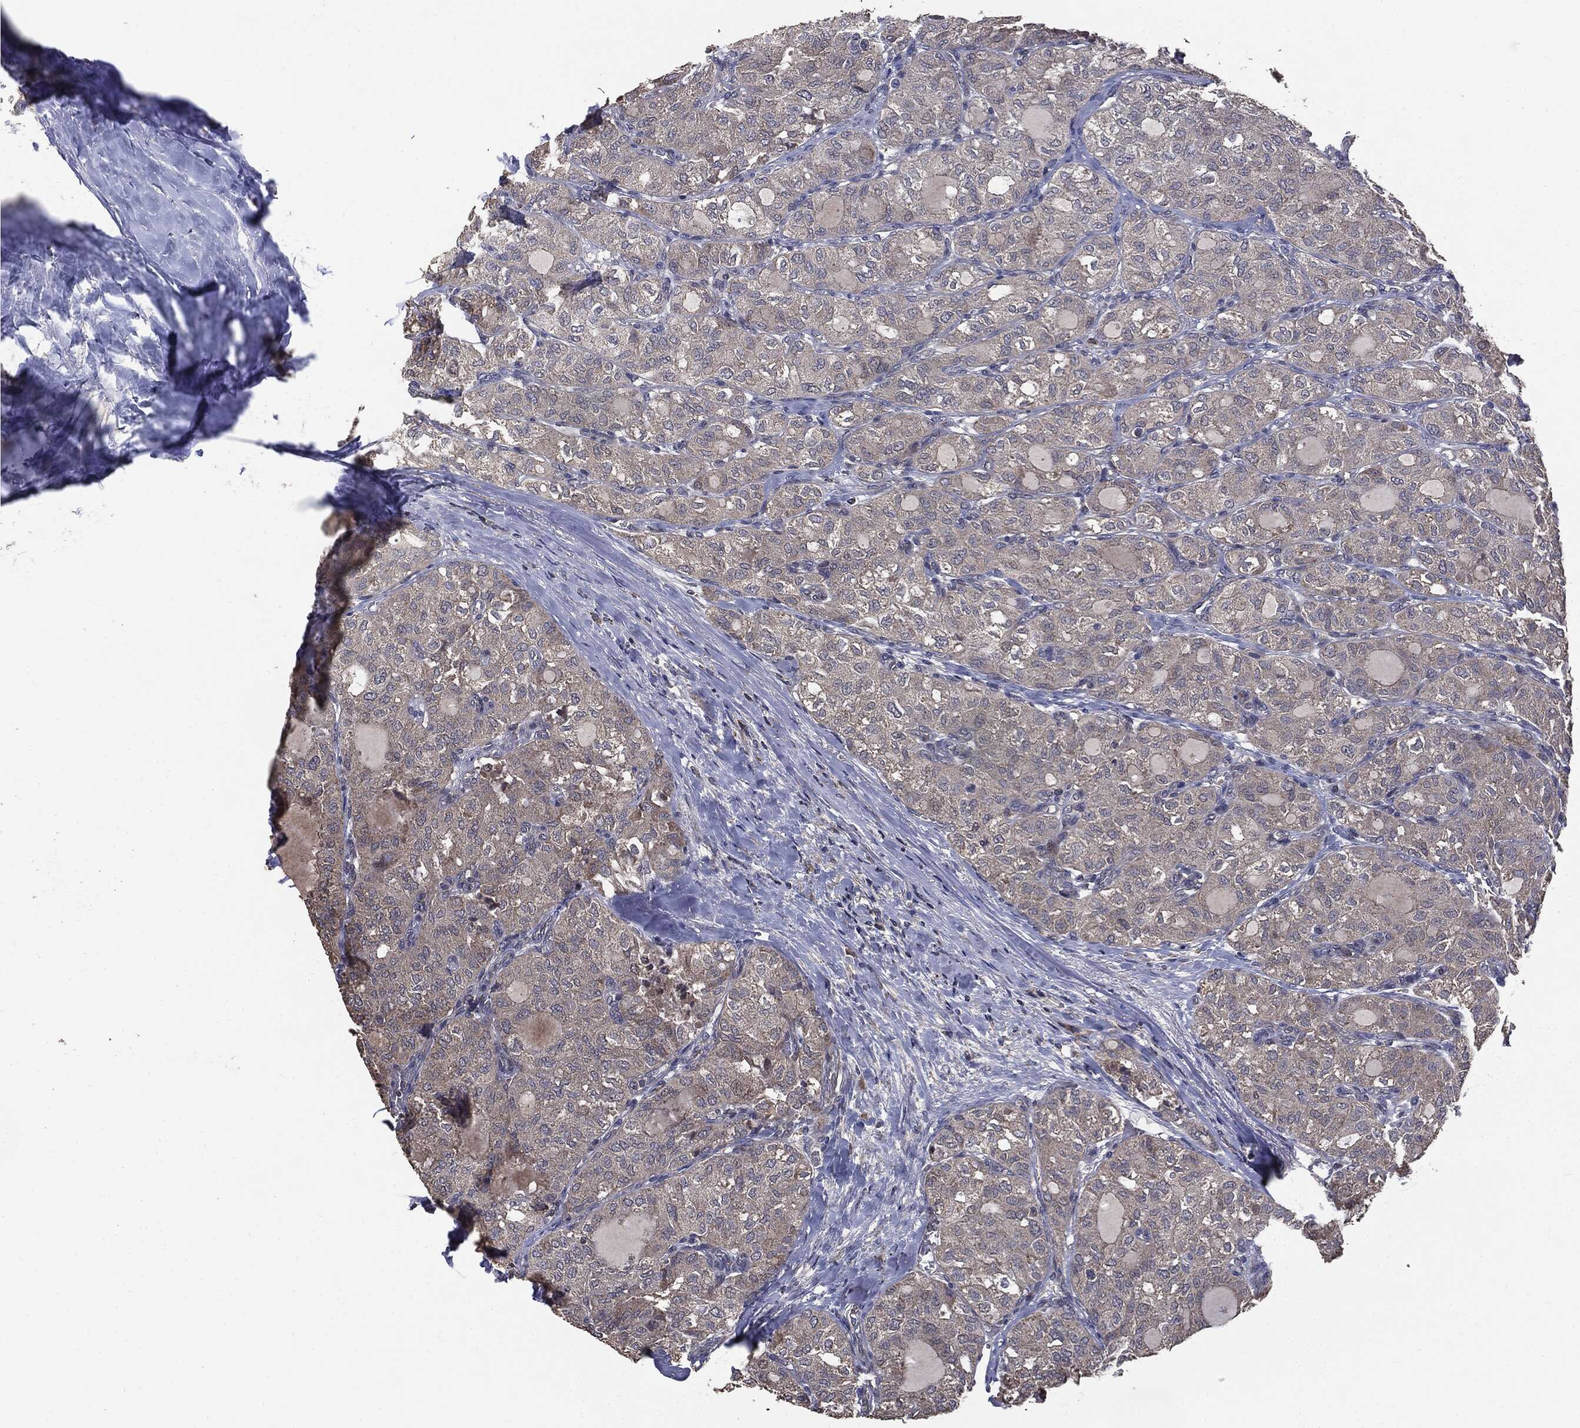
{"staining": {"intensity": "negative", "quantity": "none", "location": "none"}, "tissue": "thyroid cancer", "cell_type": "Tumor cells", "image_type": "cancer", "snomed": [{"axis": "morphology", "description": "Follicular adenoma carcinoma, NOS"}, {"axis": "topography", "description": "Thyroid gland"}], "caption": "The photomicrograph shows no significant staining in tumor cells of follicular adenoma carcinoma (thyroid).", "gene": "MTOR", "patient": {"sex": "male", "age": 75}}